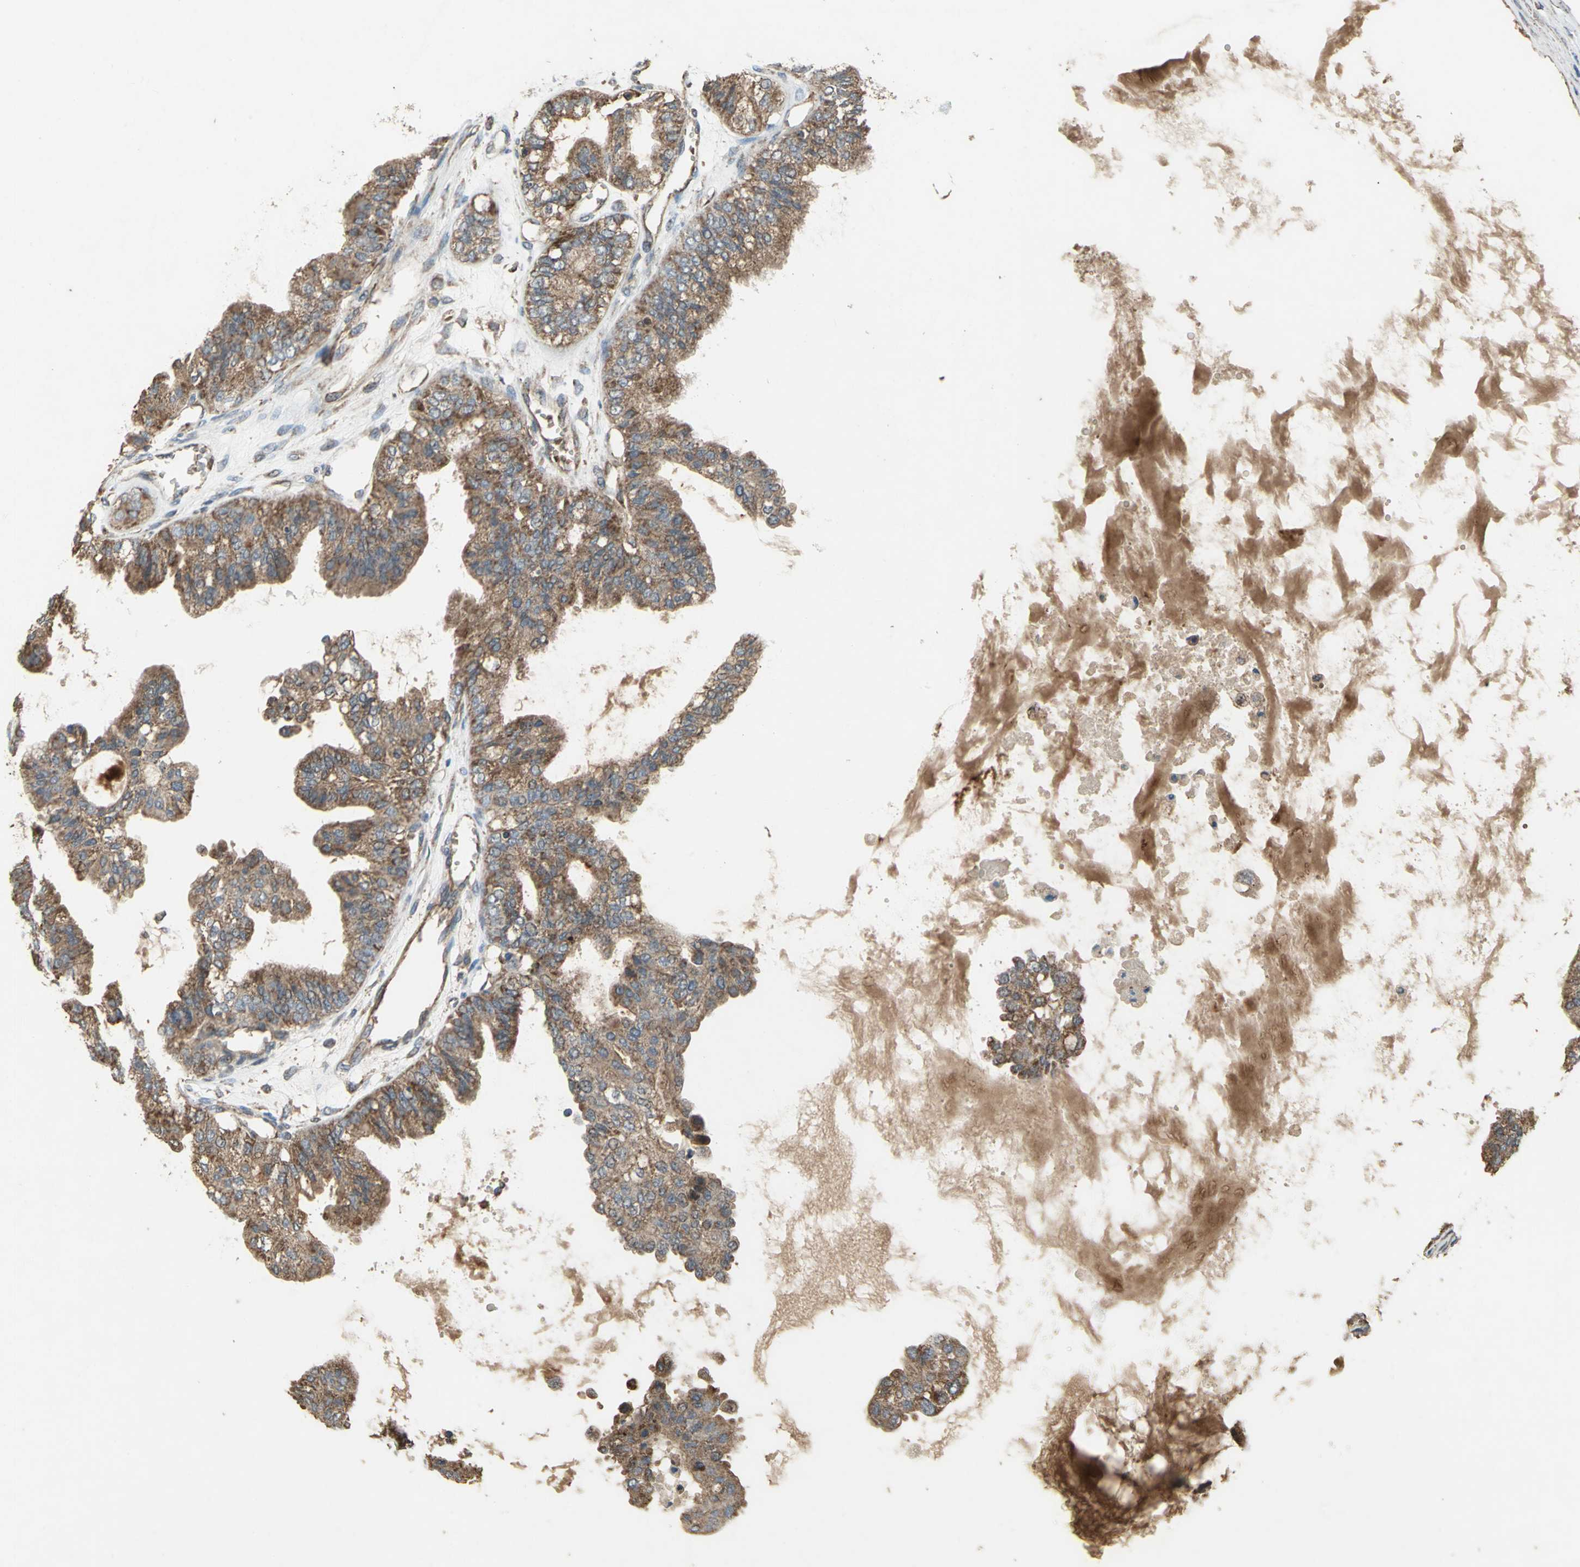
{"staining": {"intensity": "strong", "quantity": ">75%", "location": "cytoplasmic/membranous"}, "tissue": "ovarian cancer", "cell_type": "Tumor cells", "image_type": "cancer", "snomed": [{"axis": "morphology", "description": "Carcinoma, NOS"}, {"axis": "morphology", "description": "Carcinoma, endometroid"}, {"axis": "topography", "description": "Ovary"}], "caption": "Ovarian cancer stained with DAB (3,3'-diaminobenzidine) IHC reveals high levels of strong cytoplasmic/membranous expression in approximately >75% of tumor cells.", "gene": "POLRMT", "patient": {"sex": "female", "age": 50}}